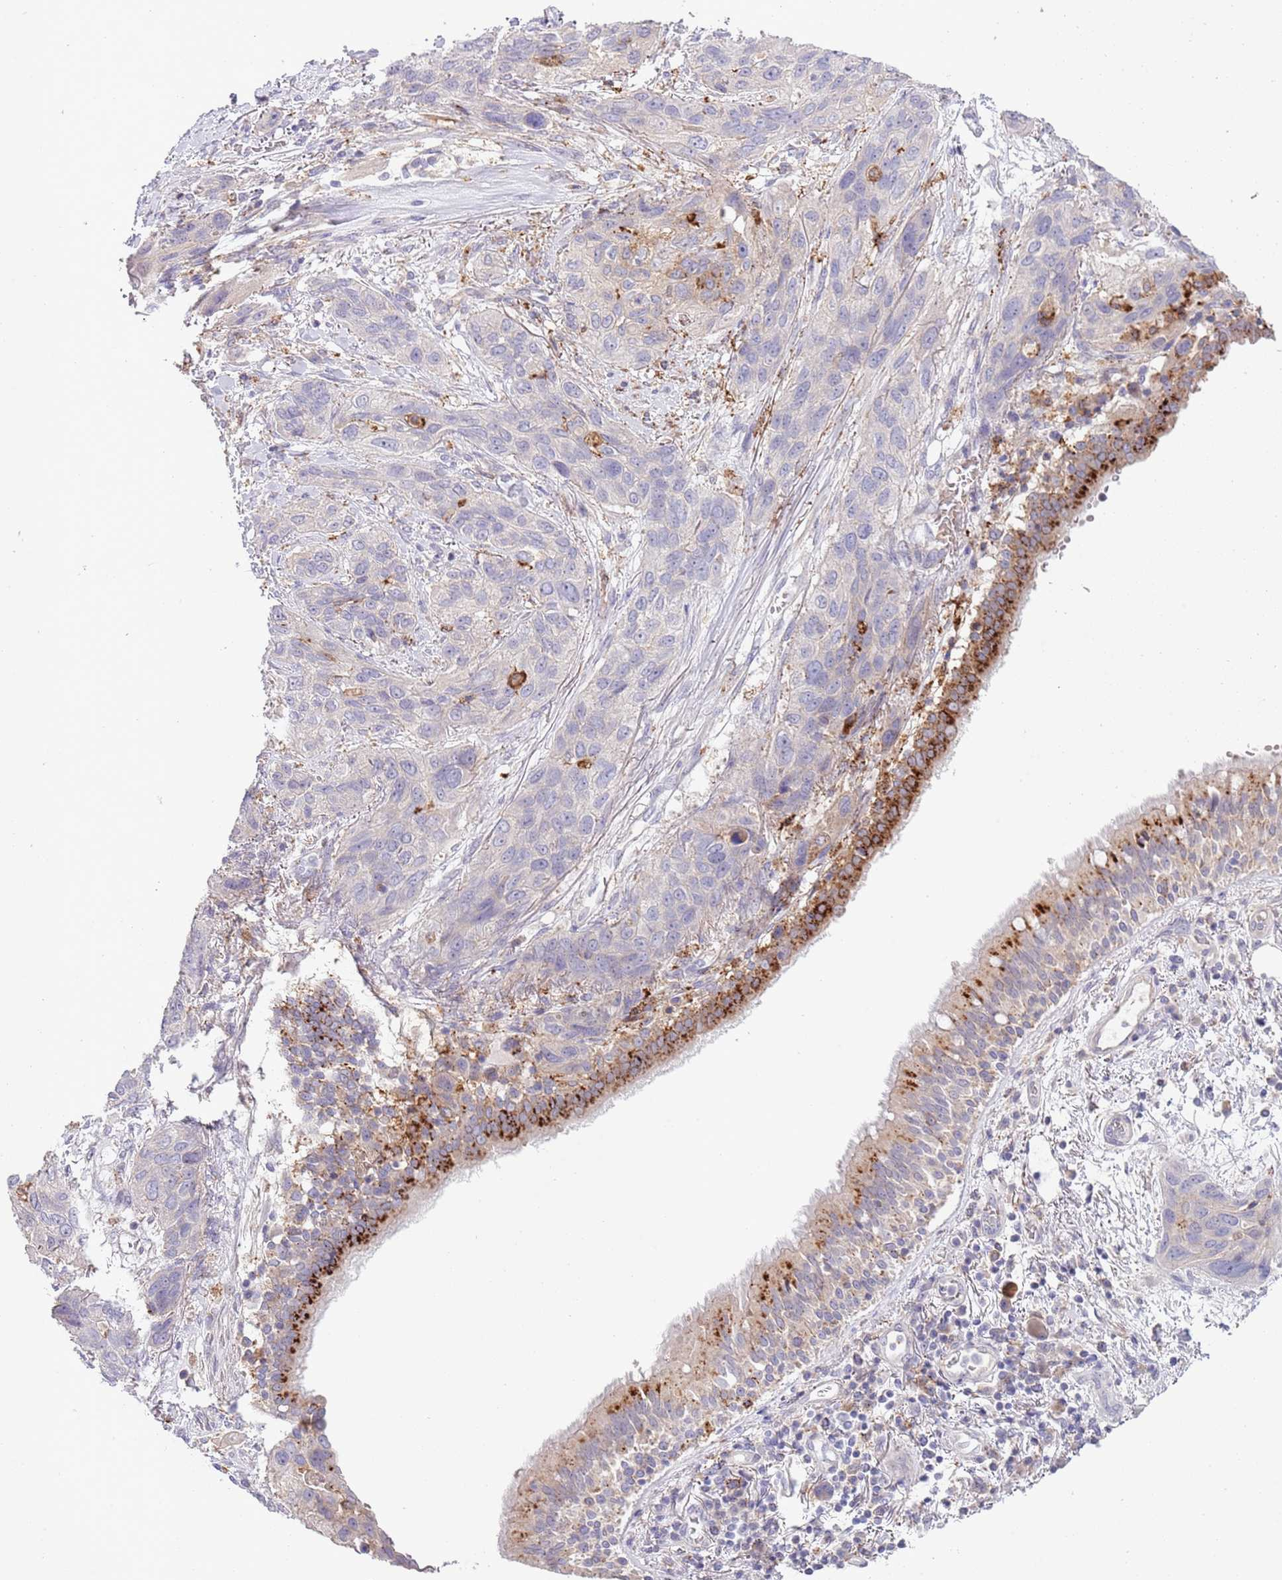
{"staining": {"intensity": "strong", "quantity": "<25%", "location": "cytoplasmic/membranous"}, "tissue": "lung cancer", "cell_type": "Tumor cells", "image_type": "cancer", "snomed": [{"axis": "morphology", "description": "Squamous cell carcinoma, NOS"}, {"axis": "topography", "description": "Lung"}], "caption": "Tumor cells reveal medium levels of strong cytoplasmic/membranous expression in approximately <25% of cells in human squamous cell carcinoma (lung). (brown staining indicates protein expression, while blue staining denotes nuclei).", "gene": "ABHD17A", "patient": {"sex": "female", "age": 70}}